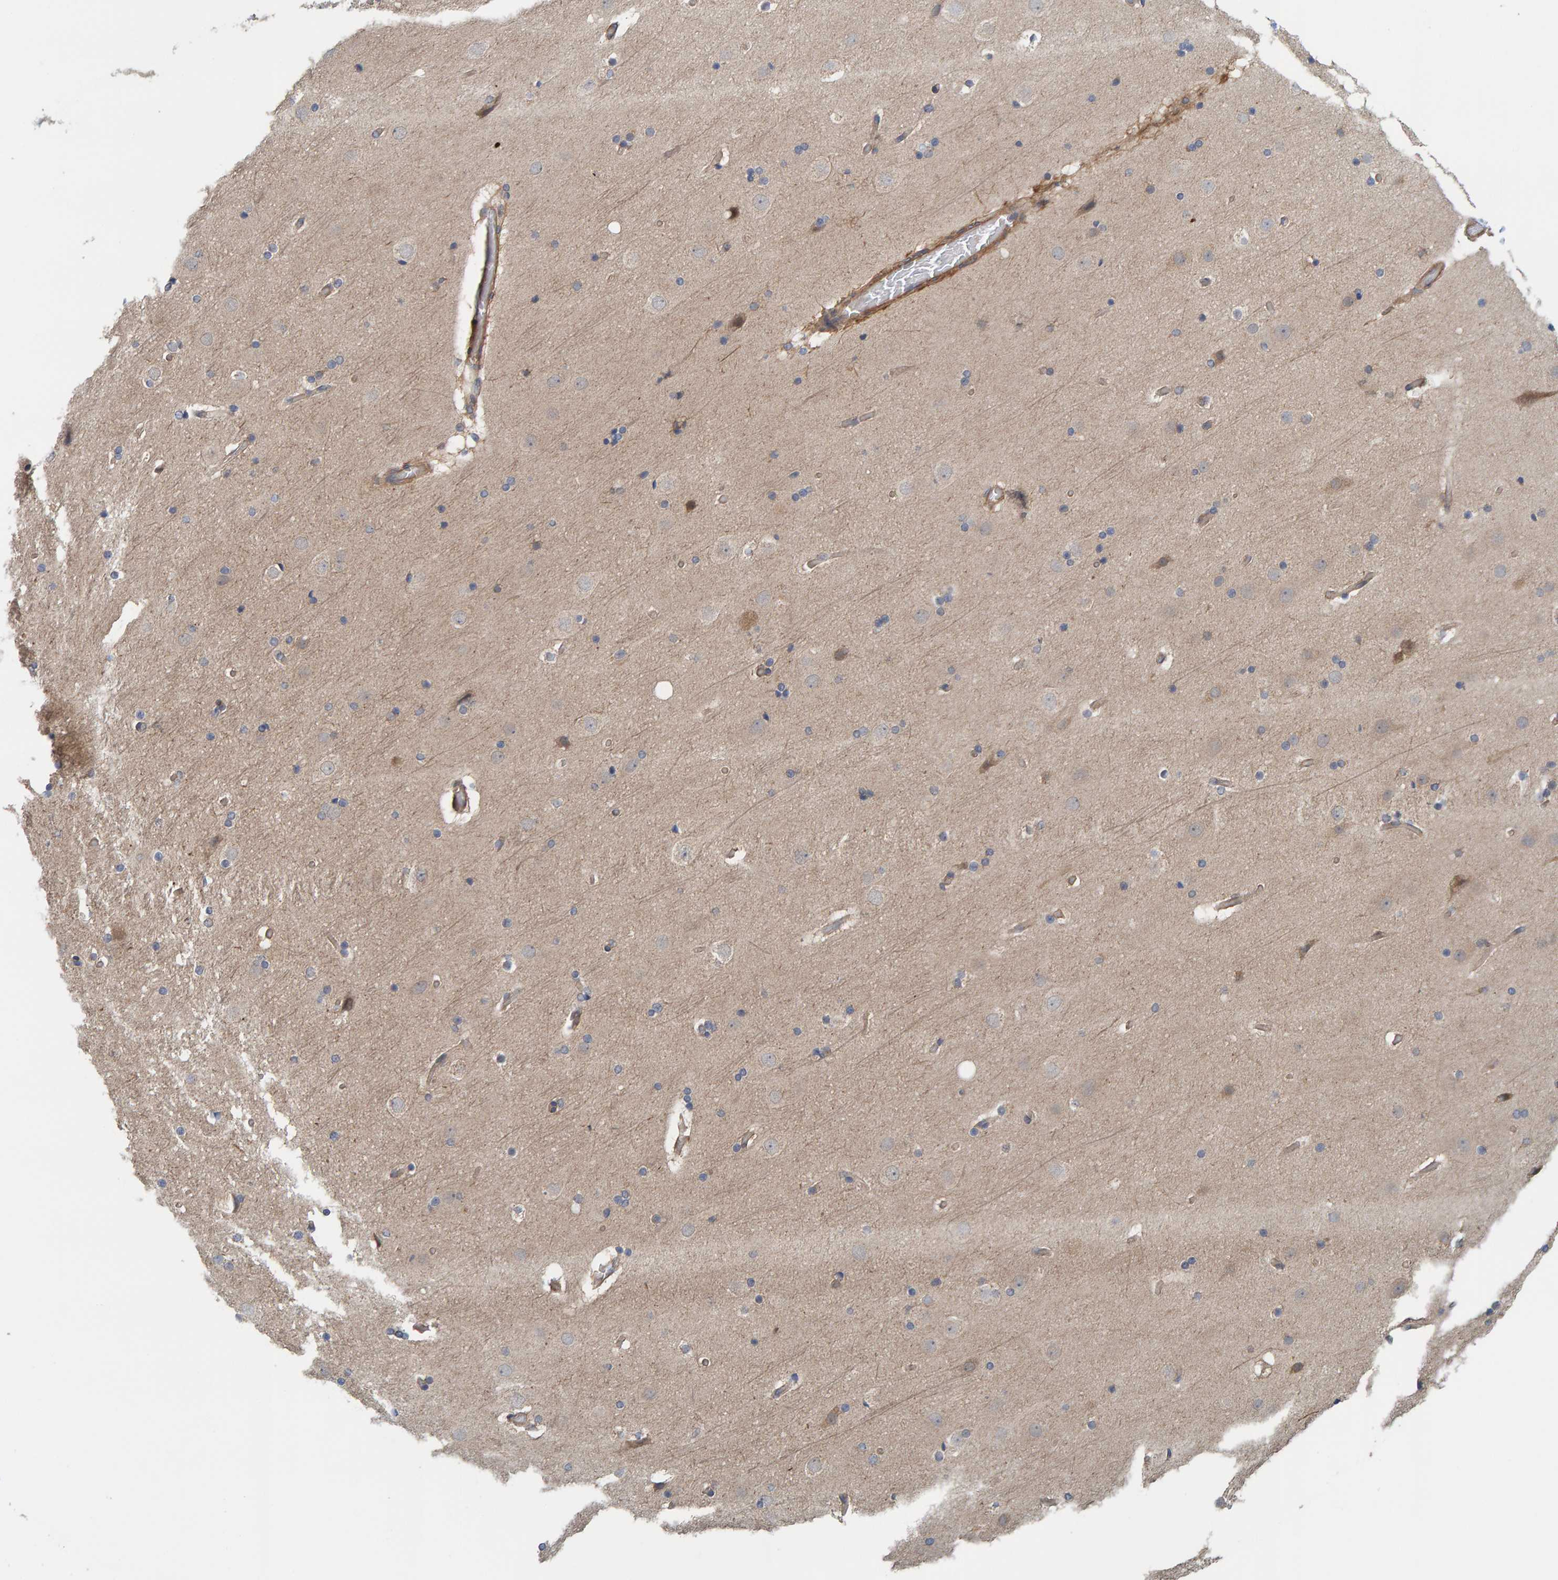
{"staining": {"intensity": "moderate", "quantity": ">75%", "location": "cytoplasmic/membranous"}, "tissue": "cerebral cortex", "cell_type": "Endothelial cells", "image_type": "normal", "snomed": [{"axis": "morphology", "description": "Normal tissue, NOS"}, {"axis": "topography", "description": "Cerebral cortex"}], "caption": "Immunohistochemical staining of benign cerebral cortex shows >75% levels of moderate cytoplasmic/membranous protein expression in about >75% of endothelial cells. (Stains: DAB in brown, nuclei in blue, Microscopy: brightfield microscopy at high magnification).", "gene": "UBAP1", "patient": {"sex": "male", "age": 57}}